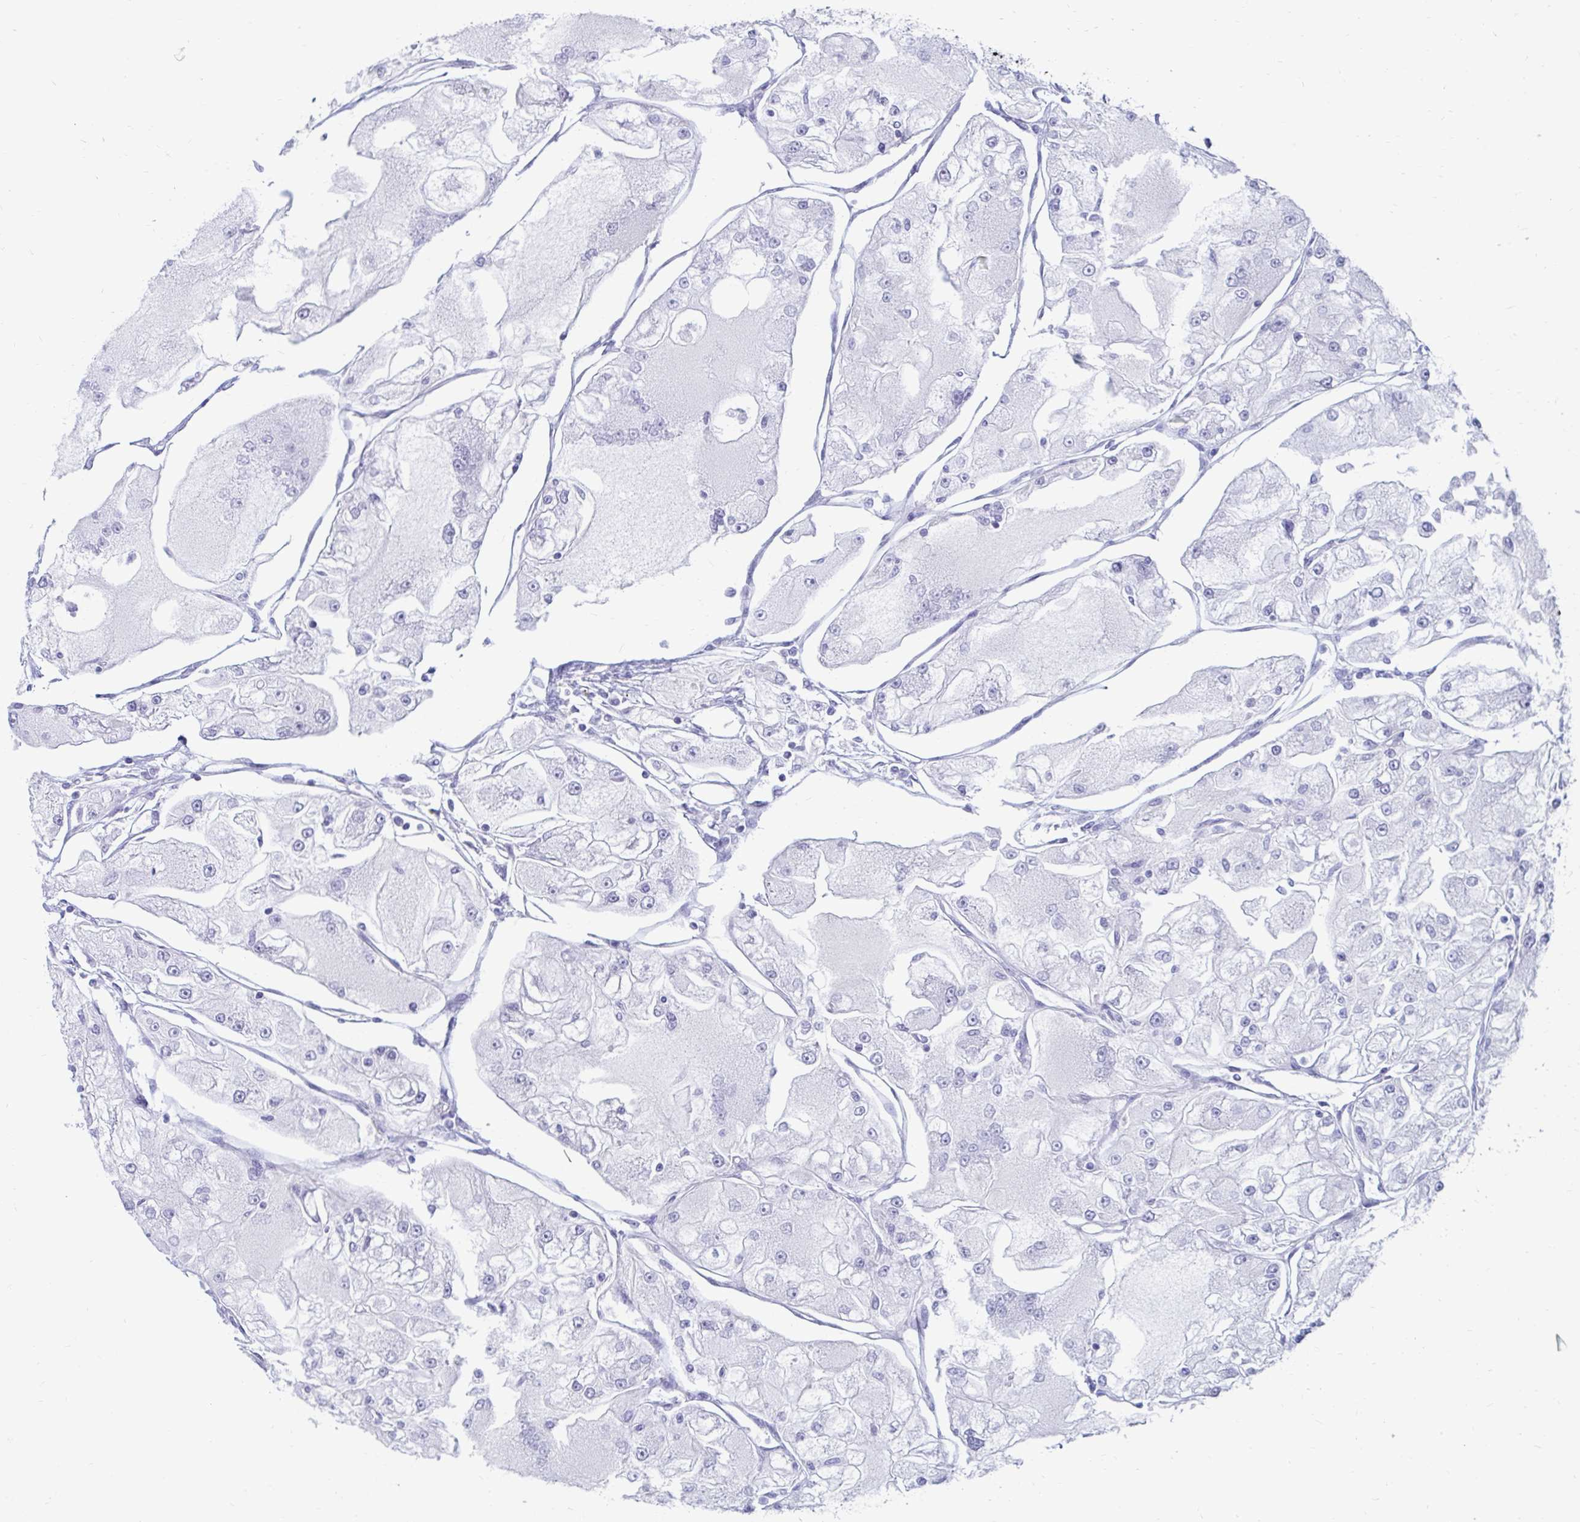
{"staining": {"intensity": "negative", "quantity": "none", "location": "none"}, "tissue": "renal cancer", "cell_type": "Tumor cells", "image_type": "cancer", "snomed": [{"axis": "morphology", "description": "Adenocarcinoma, NOS"}, {"axis": "topography", "description": "Kidney"}], "caption": "A high-resolution histopathology image shows immunohistochemistry staining of adenocarcinoma (renal), which exhibits no significant expression in tumor cells. (DAB immunohistochemistry (IHC), high magnification).", "gene": "FAM219B", "patient": {"sex": "female", "age": 72}}